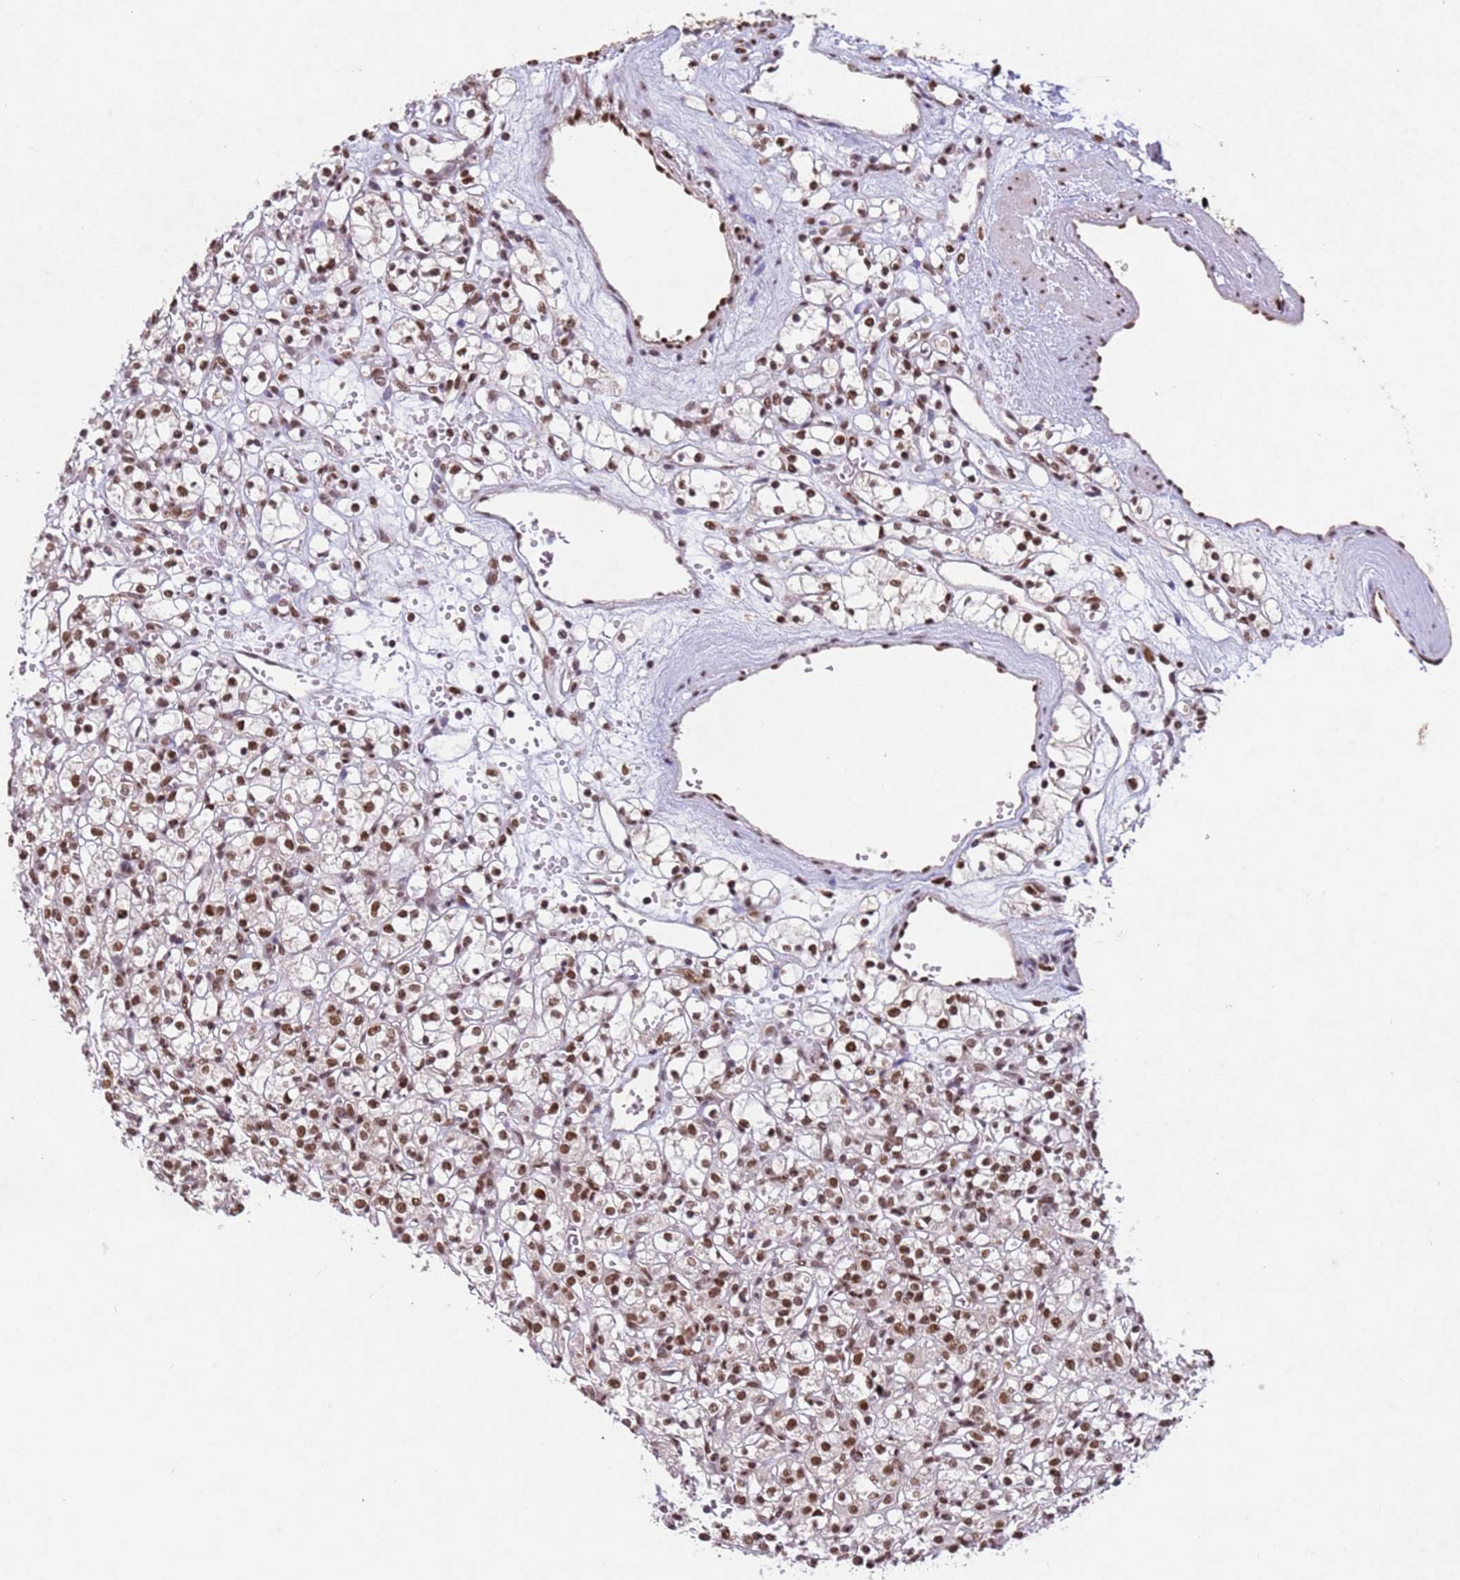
{"staining": {"intensity": "moderate", "quantity": ">75%", "location": "nuclear"}, "tissue": "renal cancer", "cell_type": "Tumor cells", "image_type": "cancer", "snomed": [{"axis": "morphology", "description": "Adenocarcinoma, NOS"}, {"axis": "topography", "description": "Kidney"}], "caption": "Renal cancer stained for a protein demonstrates moderate nuclear positivity in tumor cells.", "gene": "ESF1", "patient": {"sex": "female", "age": 59}}